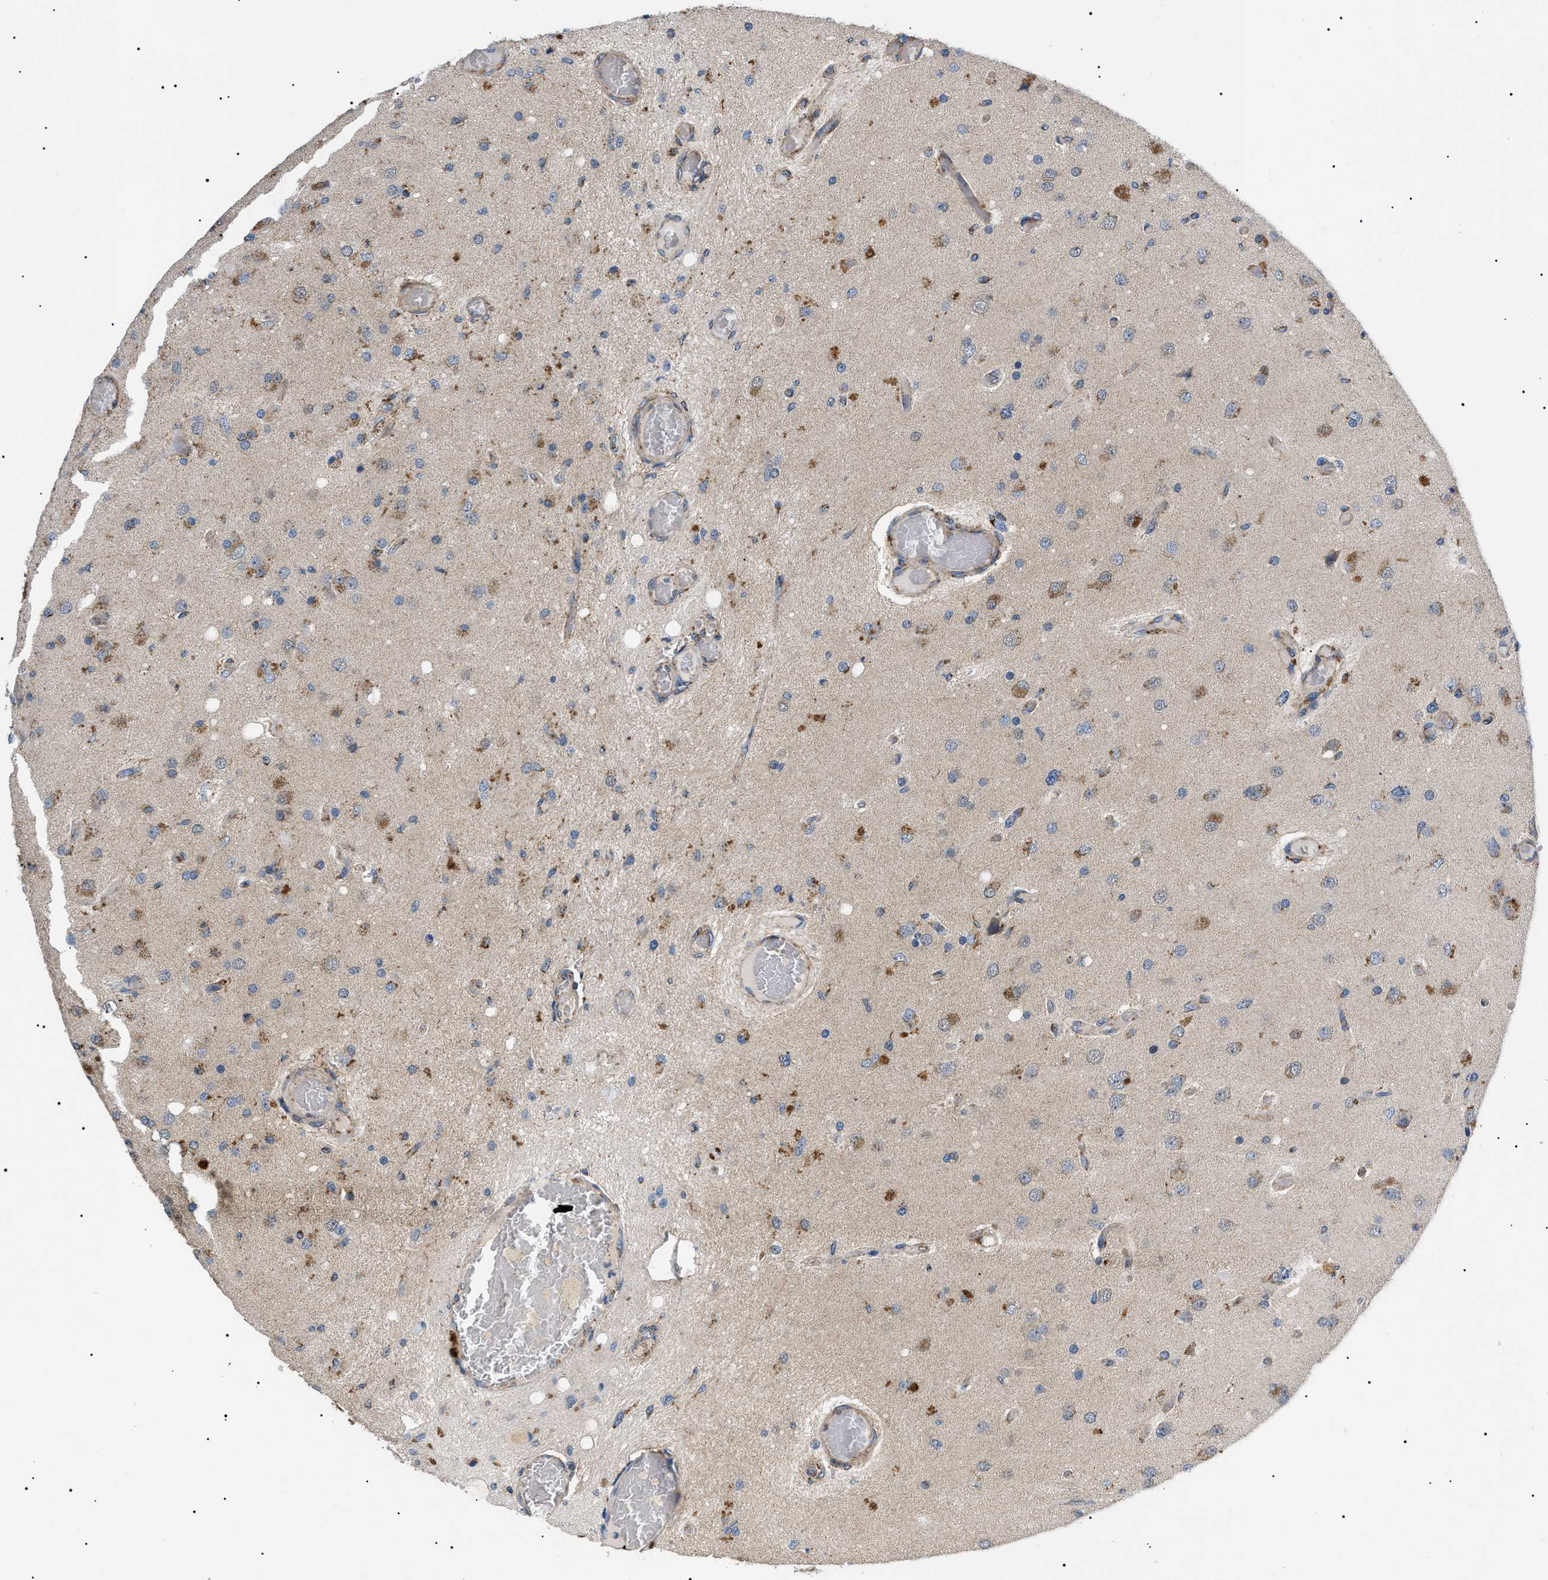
{"staining": {"intensity": "moderate", "quantity": "25%-75%", "location": "cytoplasmic/membranous"}, "tissue": "glioma", "cell_type": "Tumor cells", "image_type": "cancer", "snomed": [{"axis": "morphology", "description": "Normal tissue, NOS"}, {"axis": "morphology", "description": "Glioma, malignant, High grade"}, {"axis": "topography", "description": "Cerebral cortex"}], "caption": "Malignant high-grade glioma stained with a brown dye demonstrates moderate cytoplasmic/membranous positive staining in about 25%-75% of tumor cells.", "gene": "TOMM6", "patient": {"sex": "male", "age": 77}}